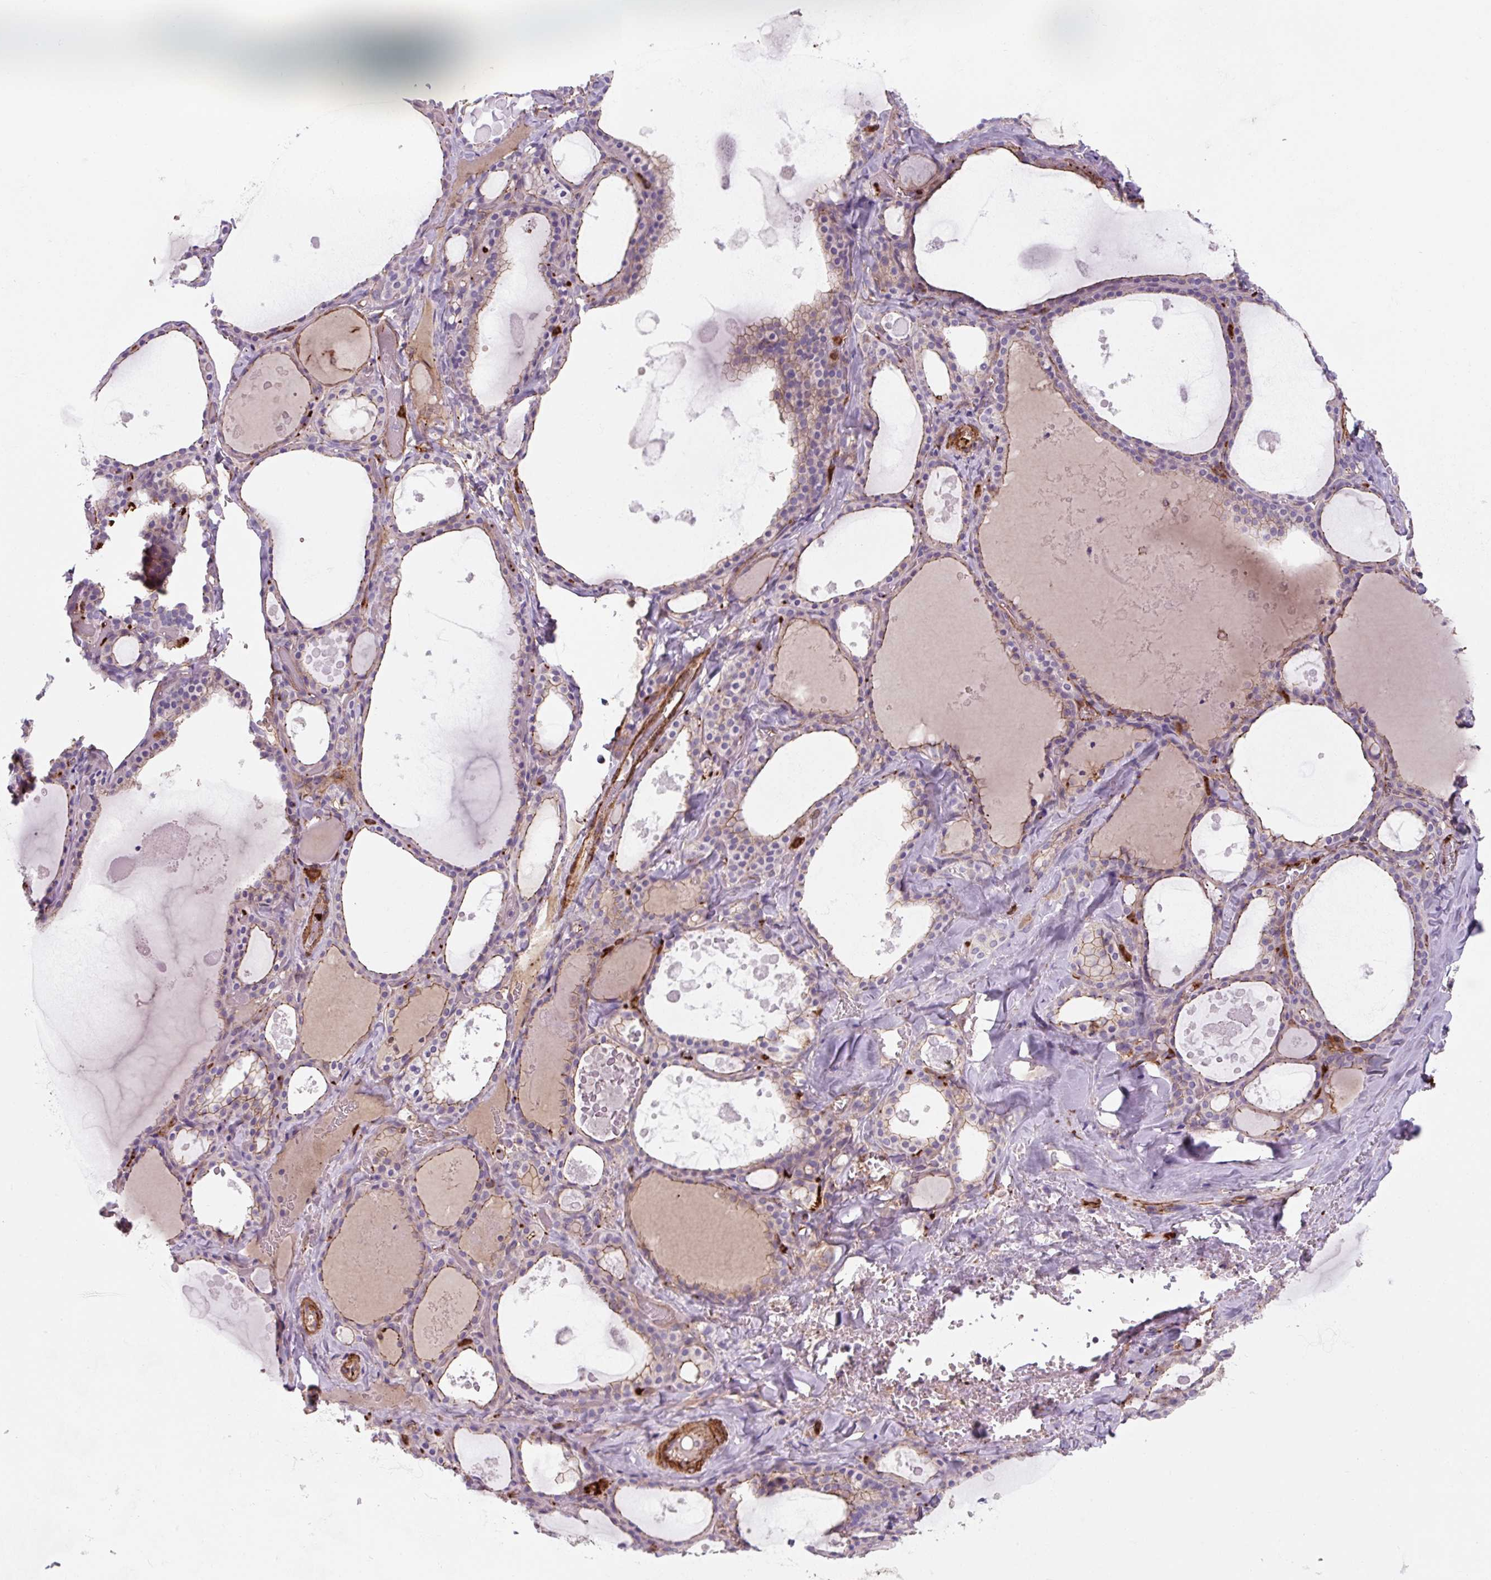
{"staining": {"intensity": "weak", "quantity": "<25%", "location": "cytoplasmic/membranous"}, "tissue": "thyroid gland", "cell_type": "Glandular cells", "image_type": "normal", "snomed": [{"axis": "morphology", "description": "Normal tissue, NOS"}, {"axis": "topography", "description": "Thyroid gland"}], "caption": "Immunohistochemical staining of unremarkable human thyroid gland displays no significant positivity in glandular cells. Nuclei are stained in blue.", "gene": "DHFR2", "patient": {"sex": "male", "age": 56}}